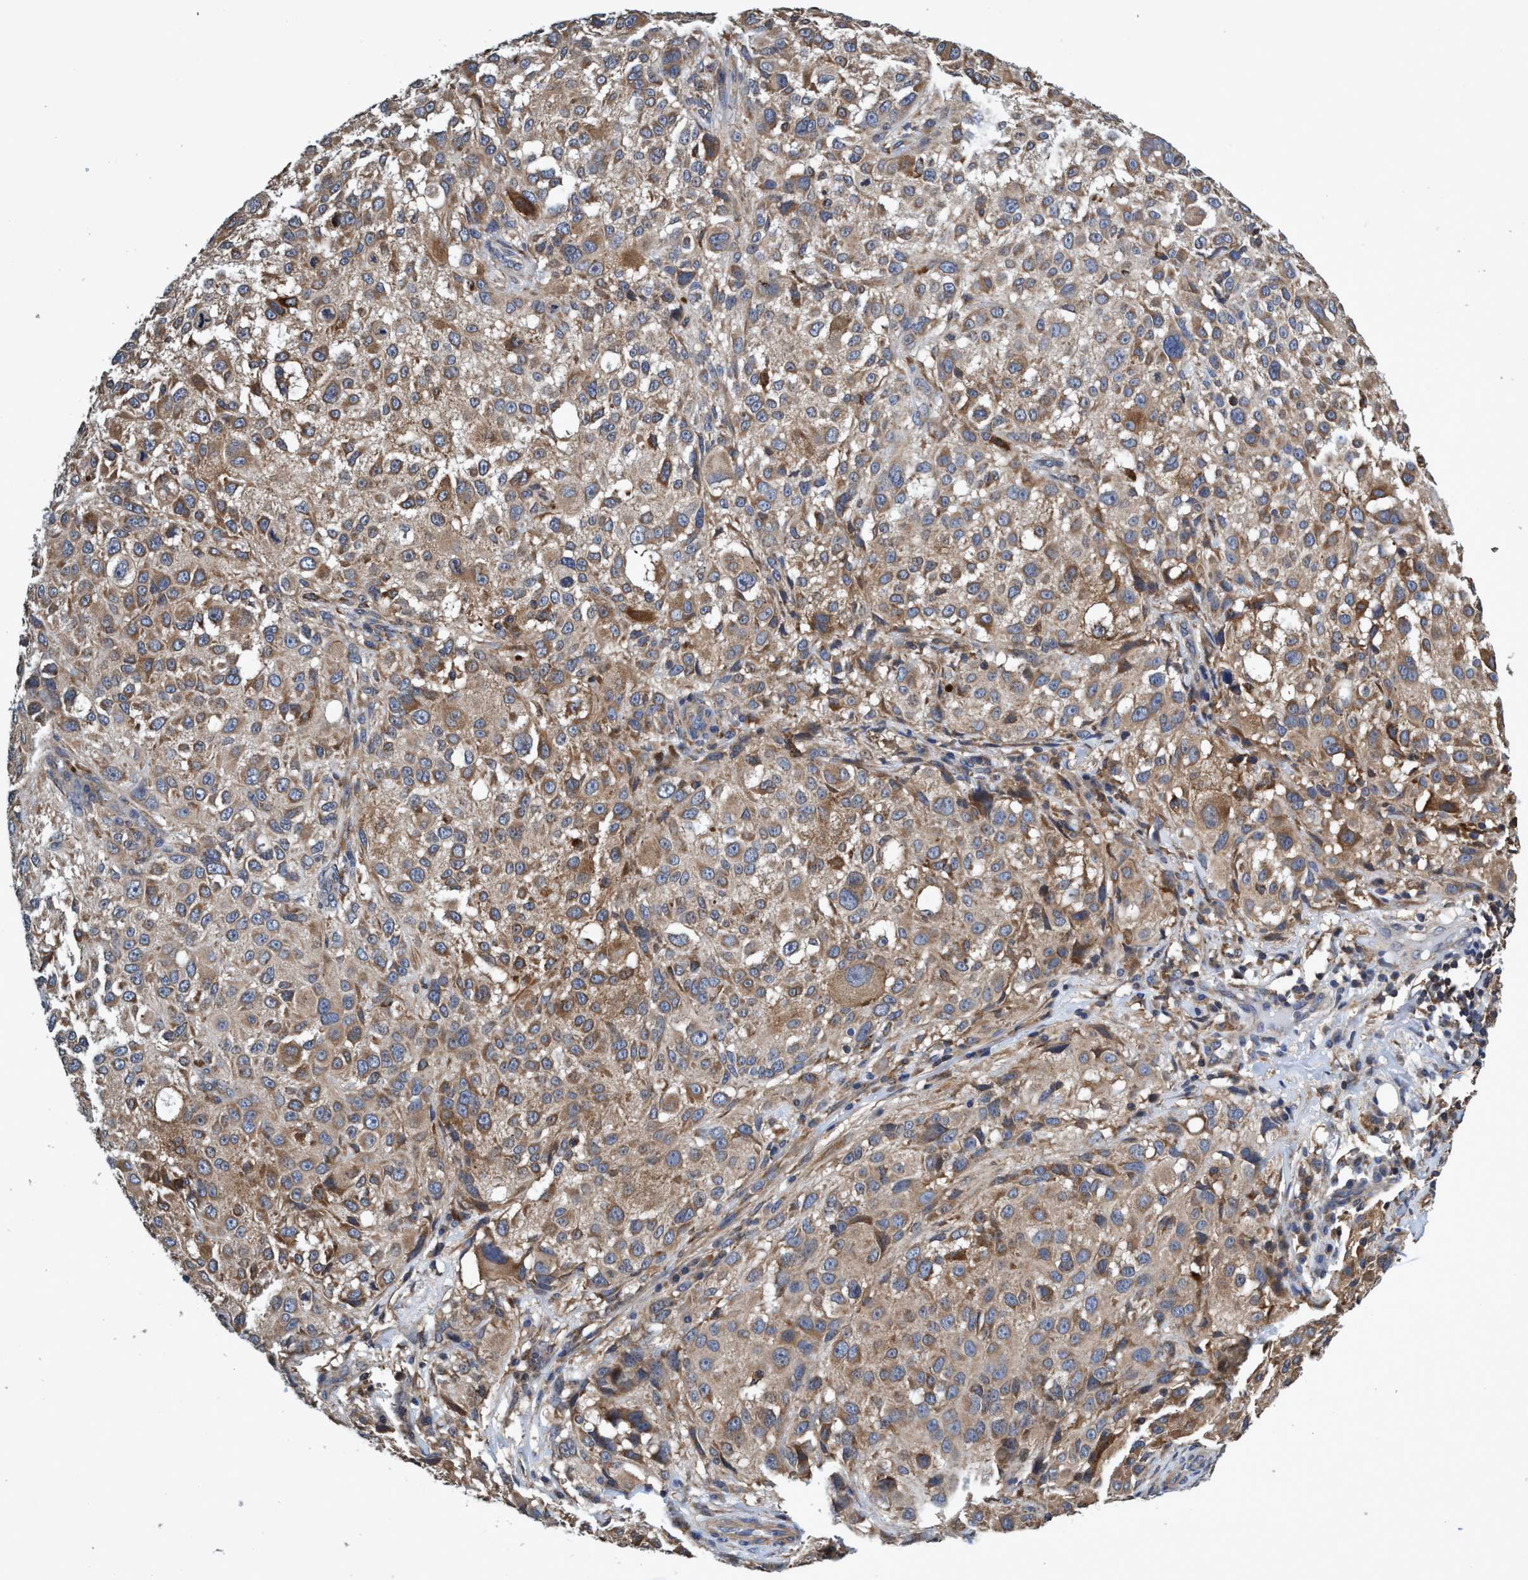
{"staining": {"intensity": "moderate", "quantity": ">75%", "location": "cytoplasmic/membranous"}, "tissue": "melanoma", "cell_type": "Tumor cells", "image_type": "cancer", "snomed": [{"axis": "morphology", "description": "Necrosis, NOS"}, {"axis": "morphology", "description": "Malignant melanoma, NOS"}, {"axis": "topography", "description": "Skin"}], "caption": "A medium amount of moderate cytoplasmic/membranous staining is seen in about >75% of tumor cells in malignant melanoma tissue.", "gene": "CALCOCO2", "patient": {"sex": "female", "age": 87}}